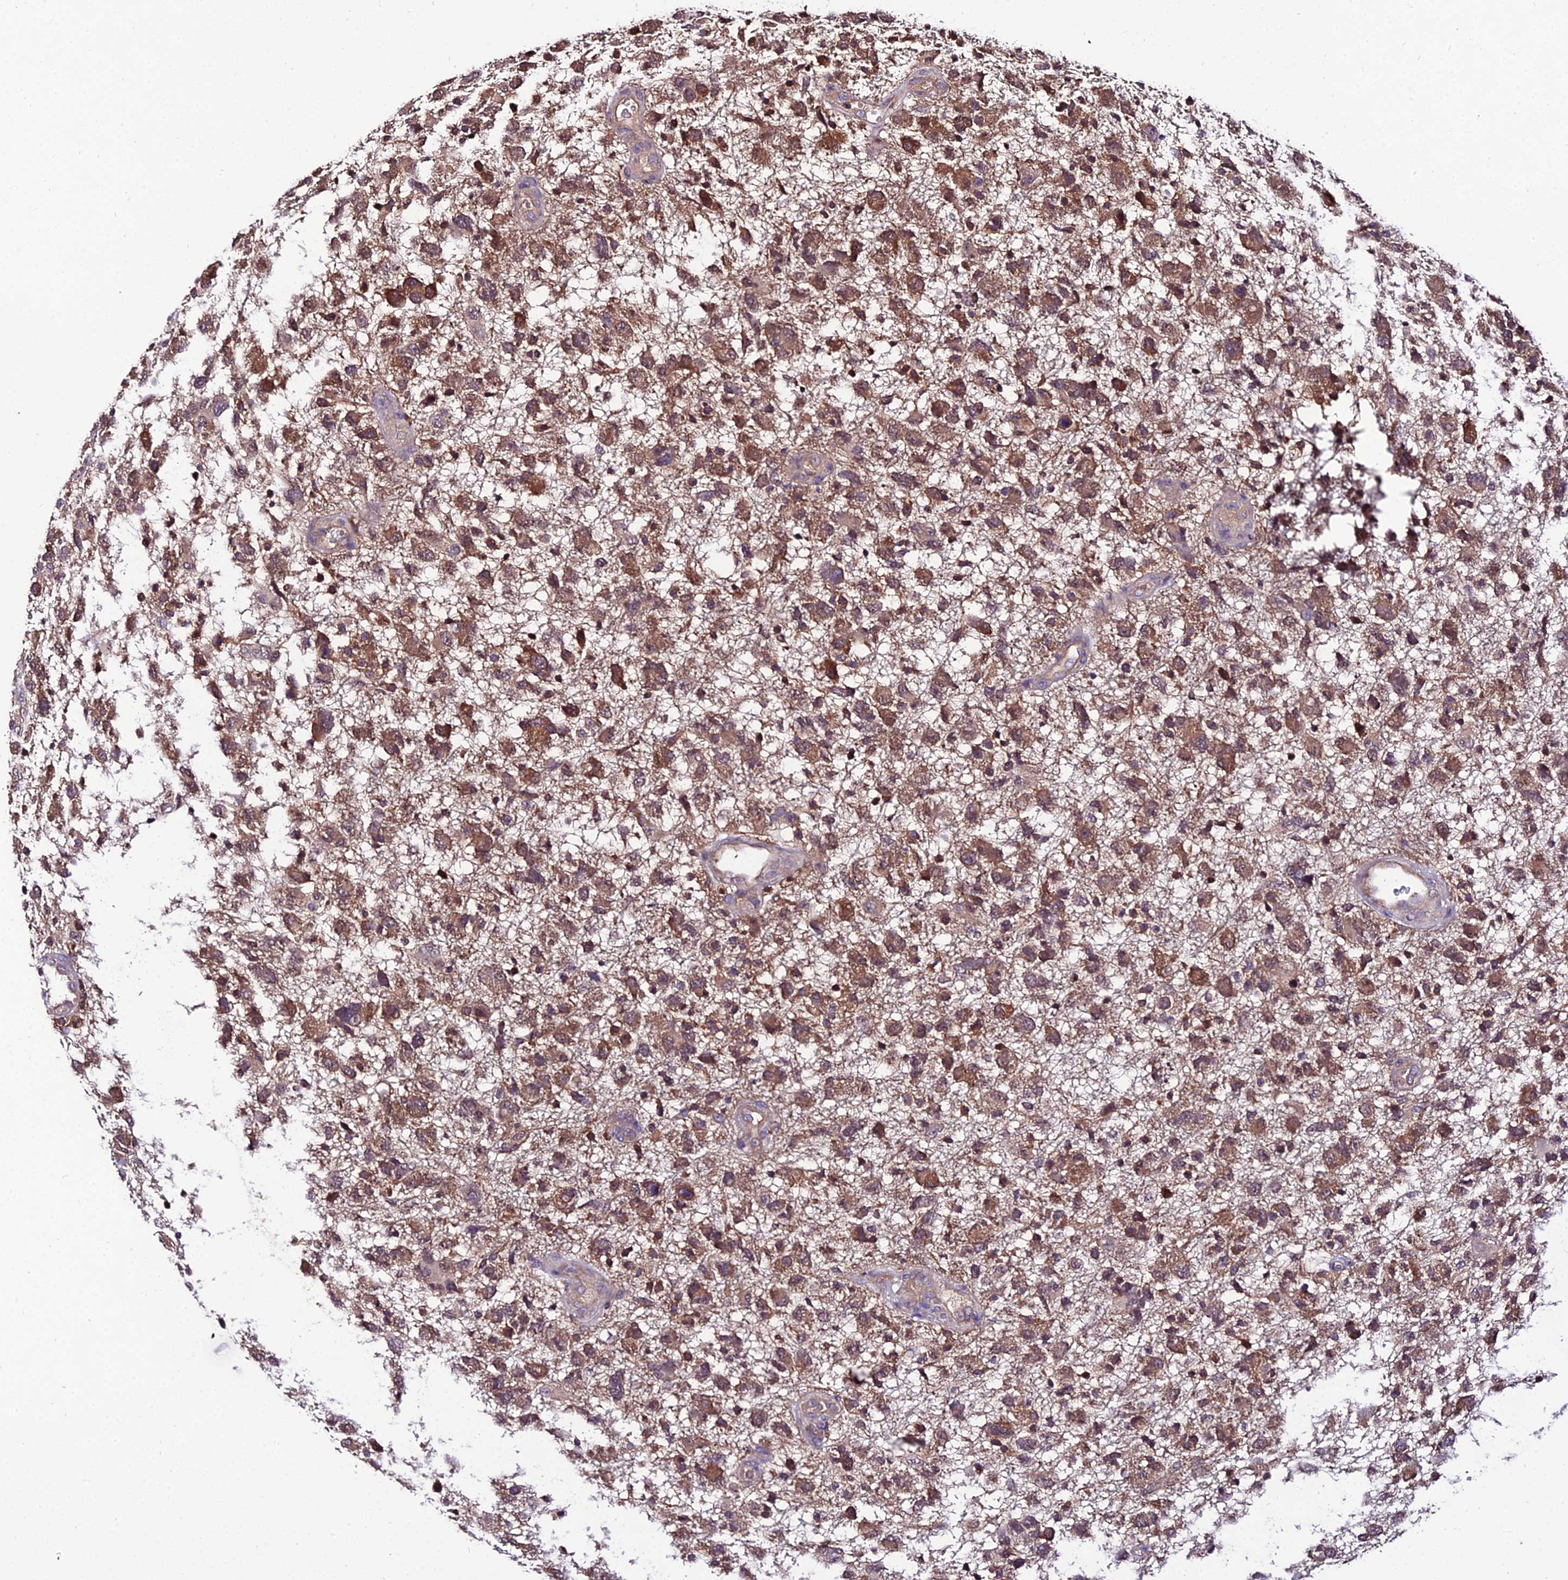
{"staining": {"intensity": "moderate", "quantity": ">75%", "location": "cytoplasmic/membranous,nuclear"}, "tissue": "glioma", "cell_type": "Tumor cells", "image_type": "cancer", "snomed": [{"axis": "morphology", "description": "Glioma, malignant, High grade"}, {"axis": "topography", "description": "Brain"}], "caption": "Human glioma stained for a protein (brown) reveals moderate cytoplasmic/membranous and nuclear positive positivity in about >75% of tumor cells.", "gene": "C2orf69", "patient": {"sex": "male", "age": 61}}